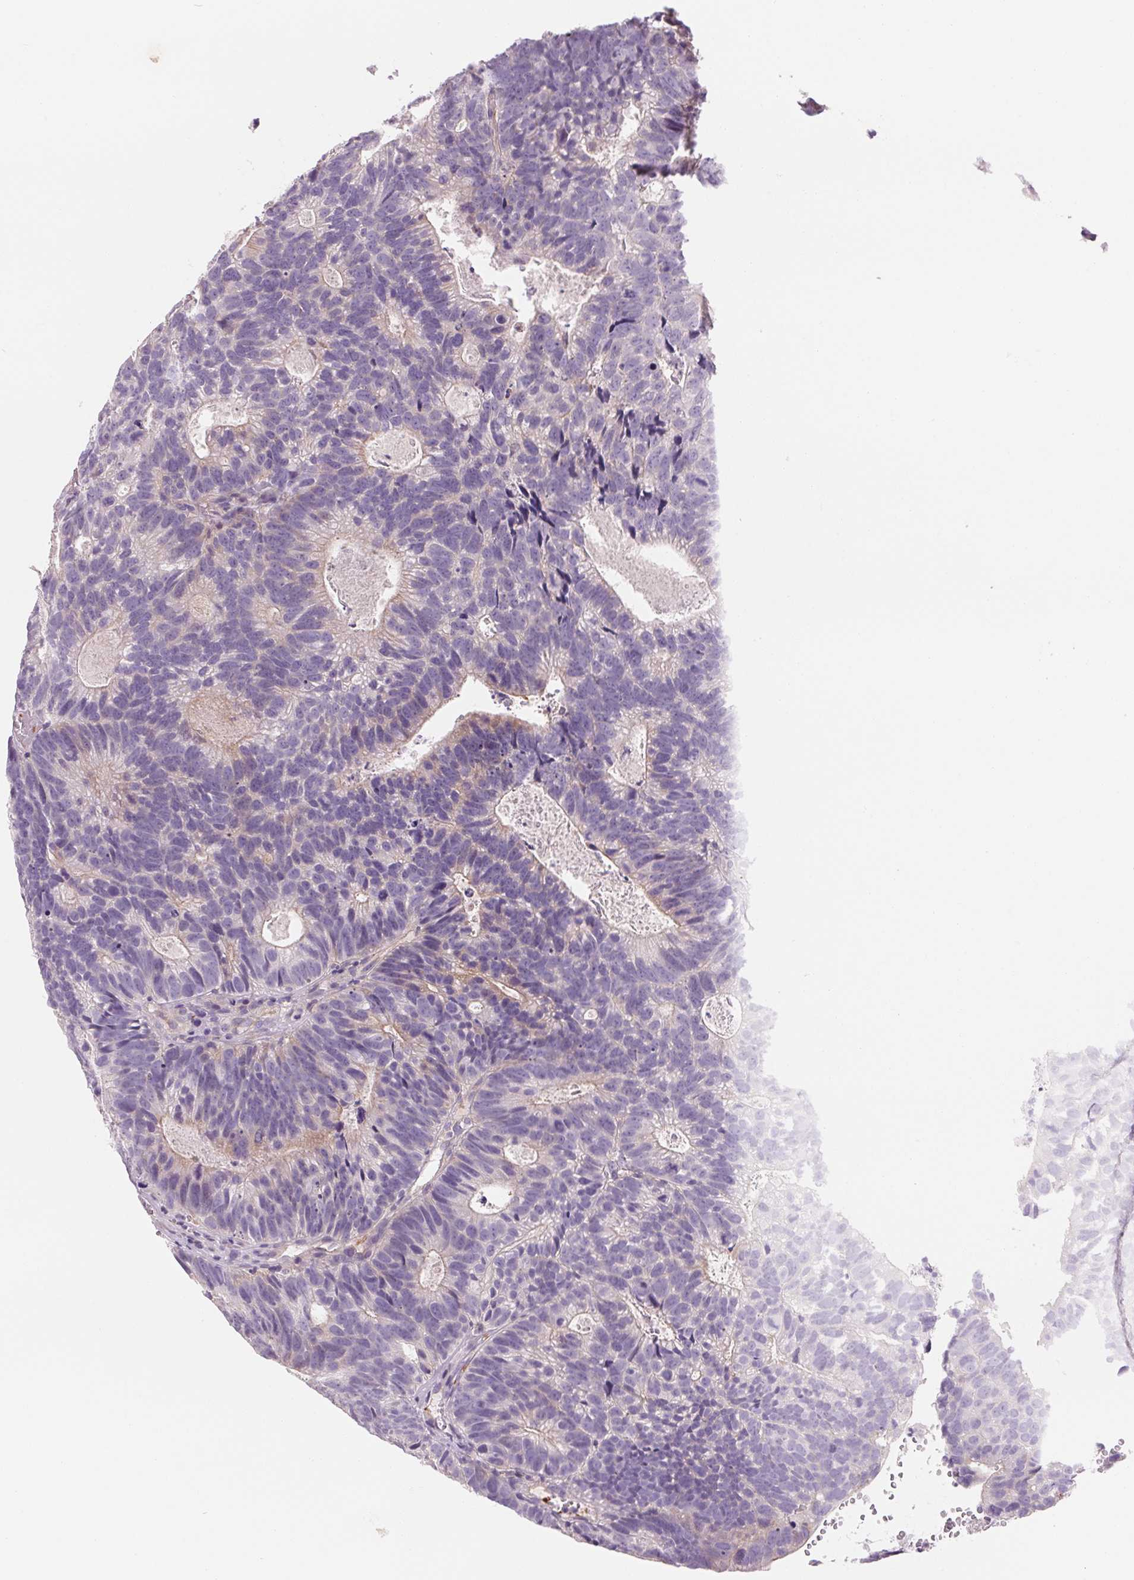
{"staining": {"intensity": "negative", "quantity": "none", "location": "none"}, "tissue": "head and neck cancer", "cell_type": "Tumor cells", "image_type": "cancer", "snomed": [{"axis": "morphology", "description": "Adenocarcinoma, NOS"}, {"axis": "topography", "description": "Head-Neck"}], "caption": "Micrograph shows no significant protein expression in tumor cells of head and neck cancer.", "gene": "ANKRD13B", "patient": {"sex": "male", "age": 62}}